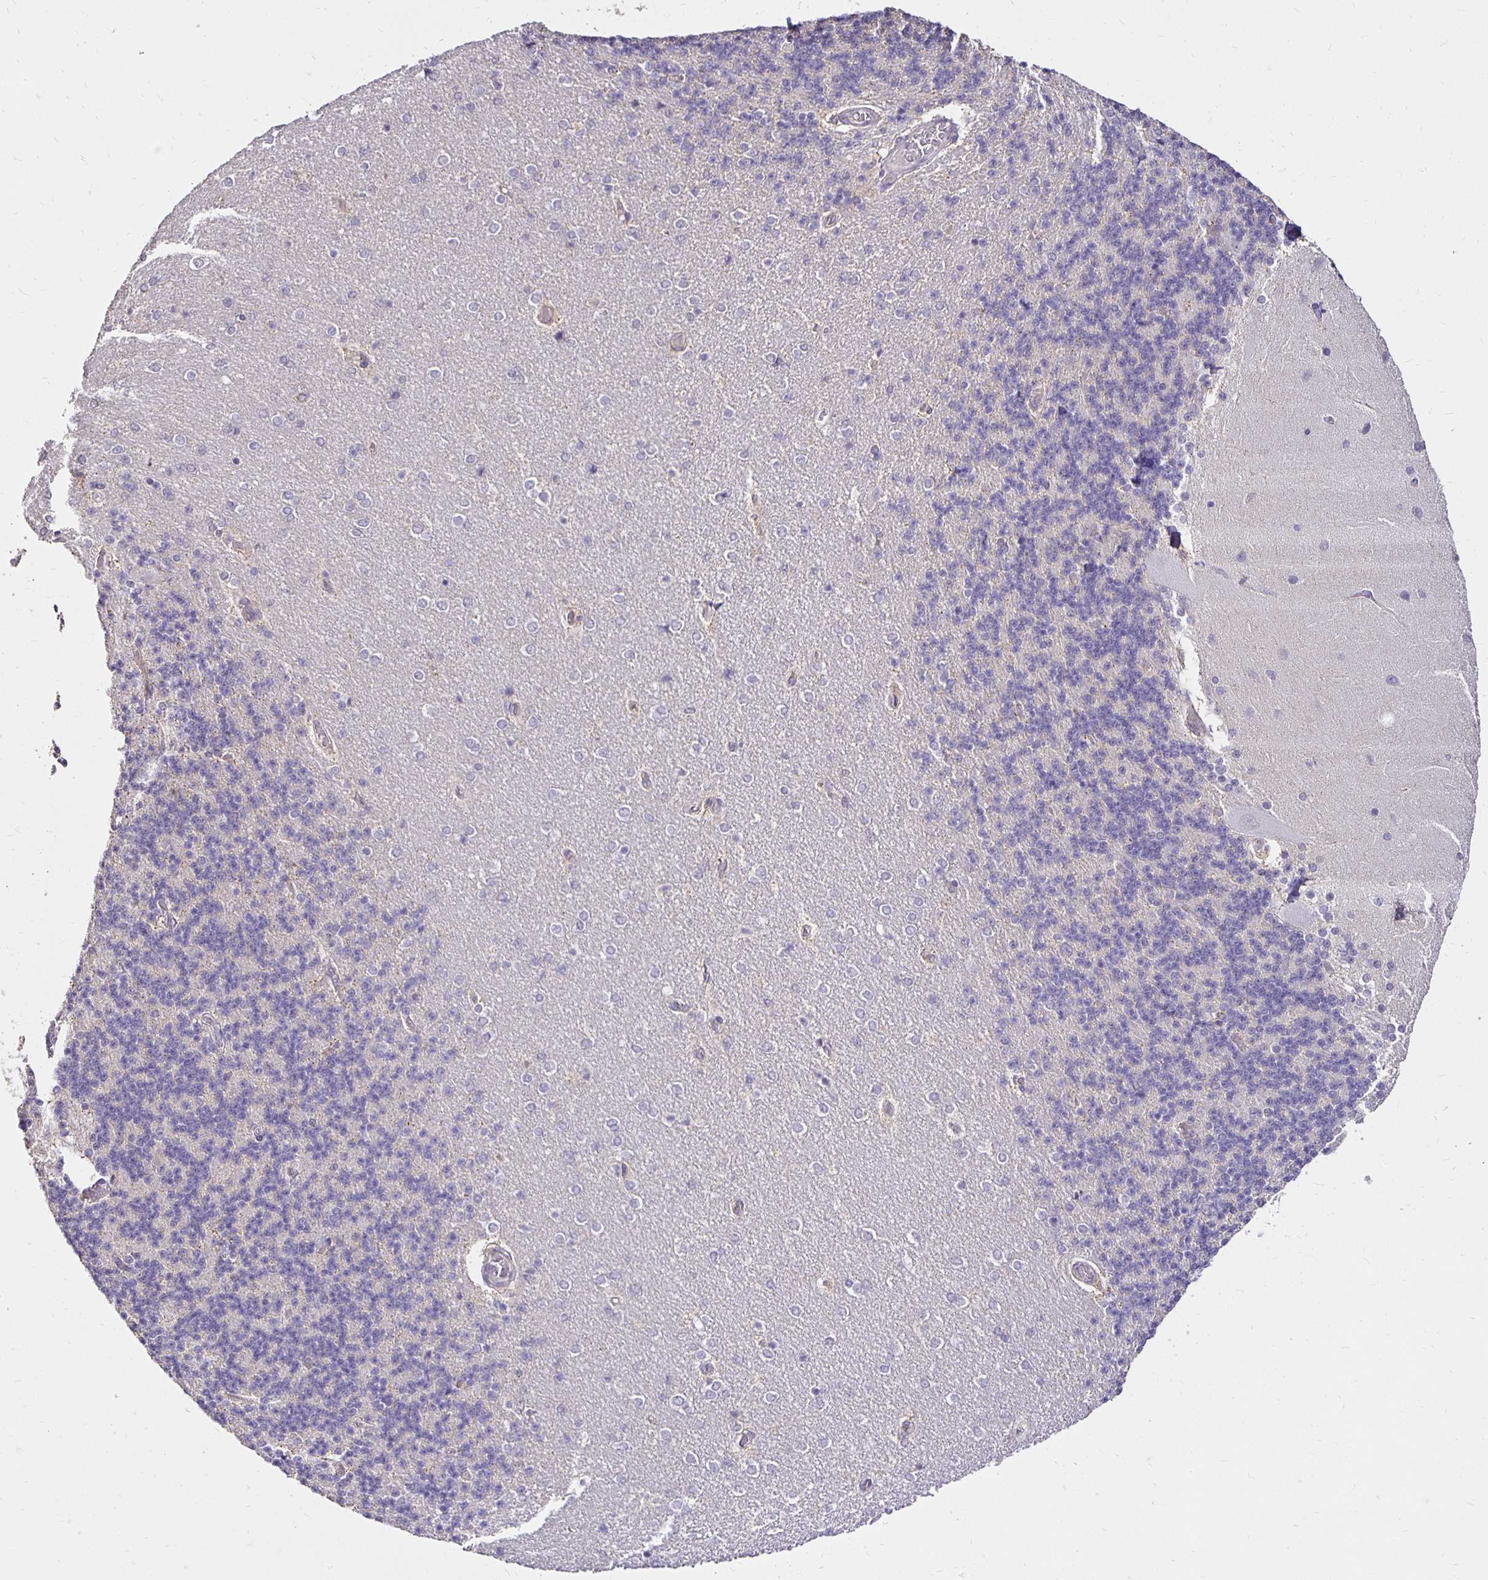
{"staining": {"intensity": "negative", "quantity": "none", "location": "none"}, "tissue": "cerebellum", "cell_type": "Cells in granular layer", "image_type": "normal", "snomed": [{"axis": "morphology", "description": "Normal tissue, NOS"}, {"axis": "topography", "description": "Cerebellum"}], "caption": "Cerebellum stained for a protein using immunohistochemistry shows no staining cells in granular layer.", "gene": "PNPLA3", "patient": {"sex": "female", "age": 54}}